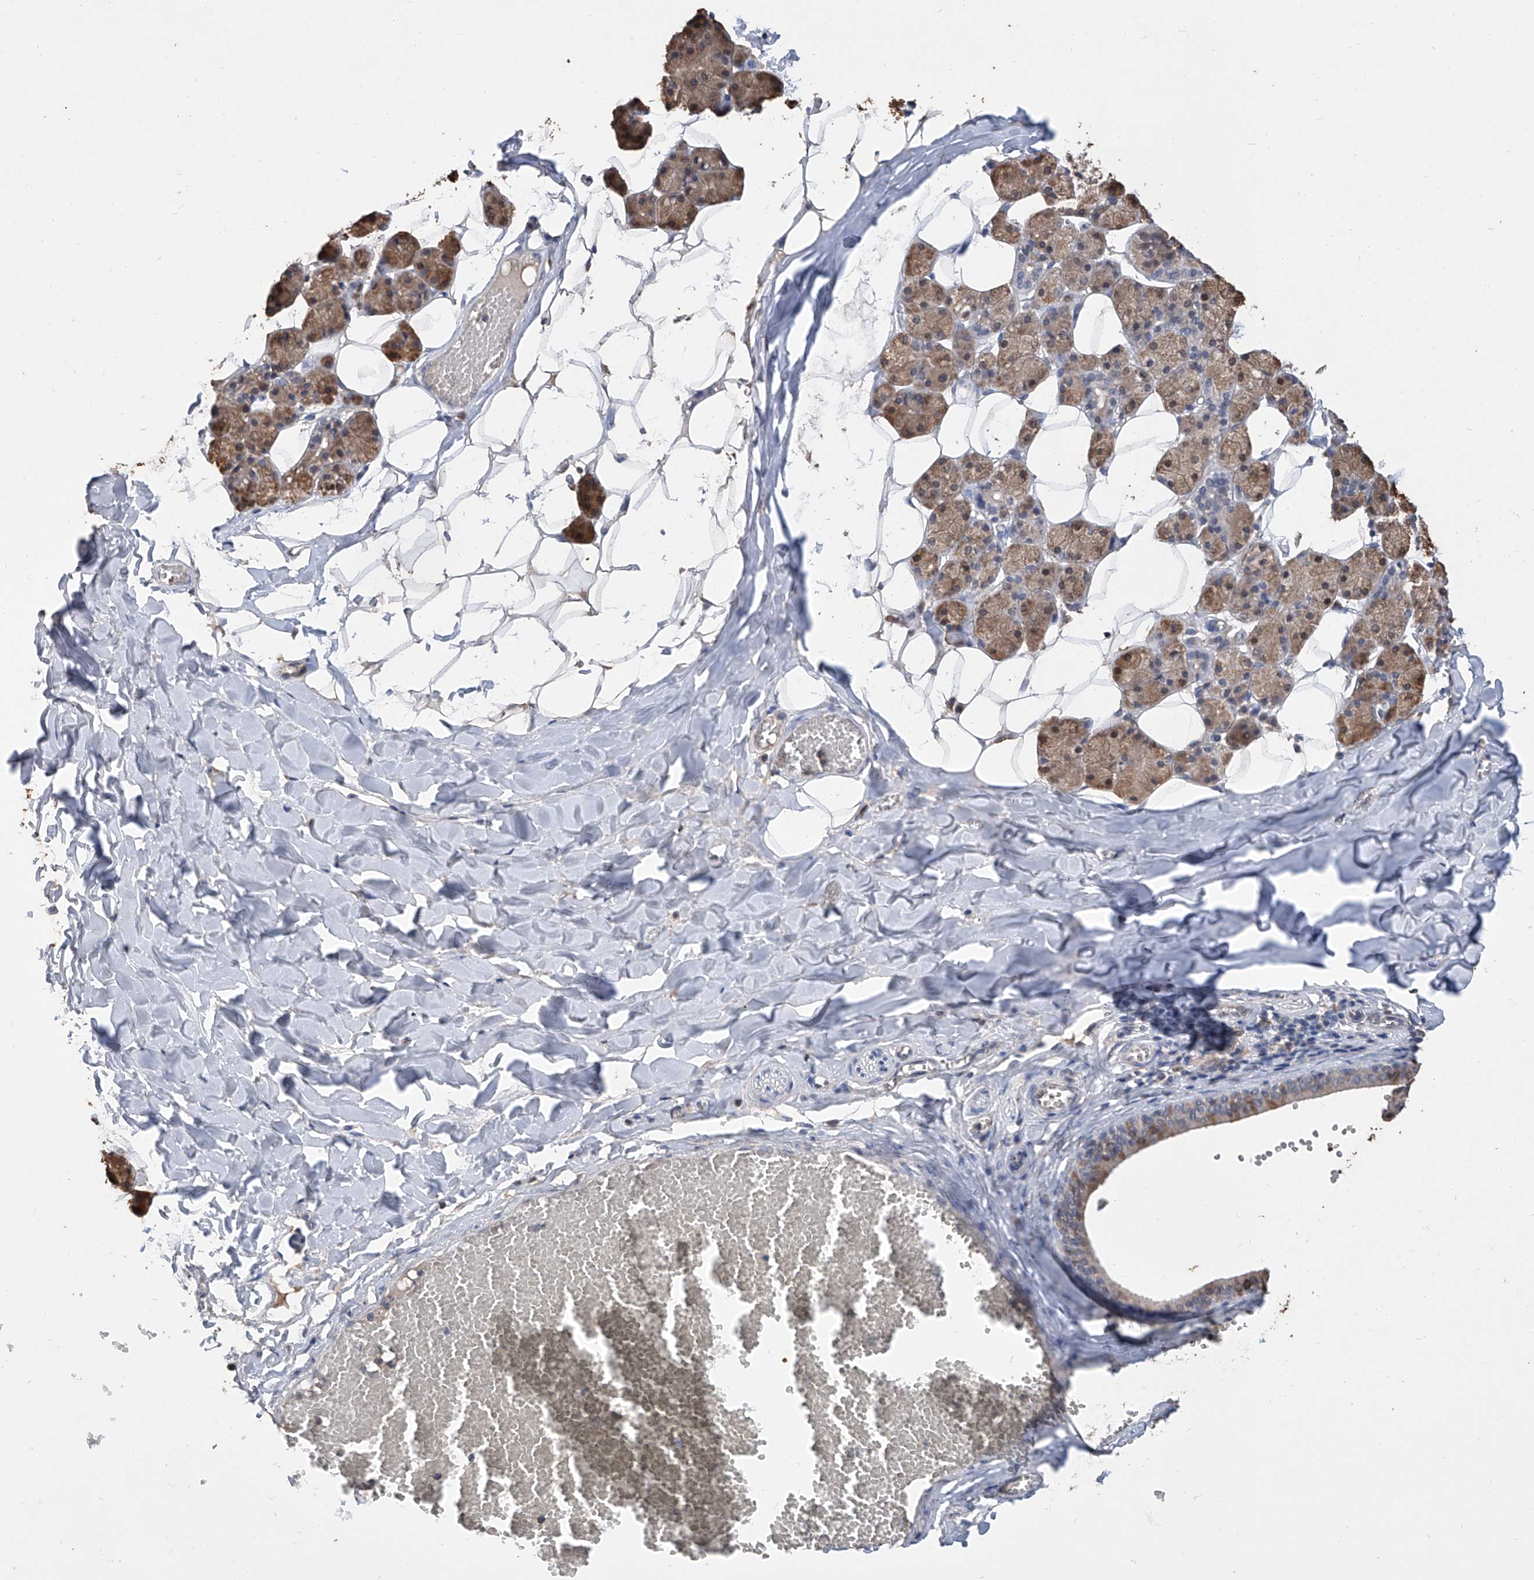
{"staining": {"intensity": "moderate", "quantity": "25%-75%", "location": "cytoplasmic/membranous"}, "tissue": "salivary gland", "cell_type": "Glandular cells", "image_type": "normal", "snomed": [{"axis": "morphology", "description": "Normal tissue, NOS"}, {"axis": "topography", "description": "Salivary gland"}], "caption": "Unremarkable salivary gland was stained to show a protein in brown. There is medium levels of moderate cytoplasmic/membranous expression in about 25%-75% of glandular cells.", "gene": "GPT", "patient": {"sex": "female", "age": 33}}